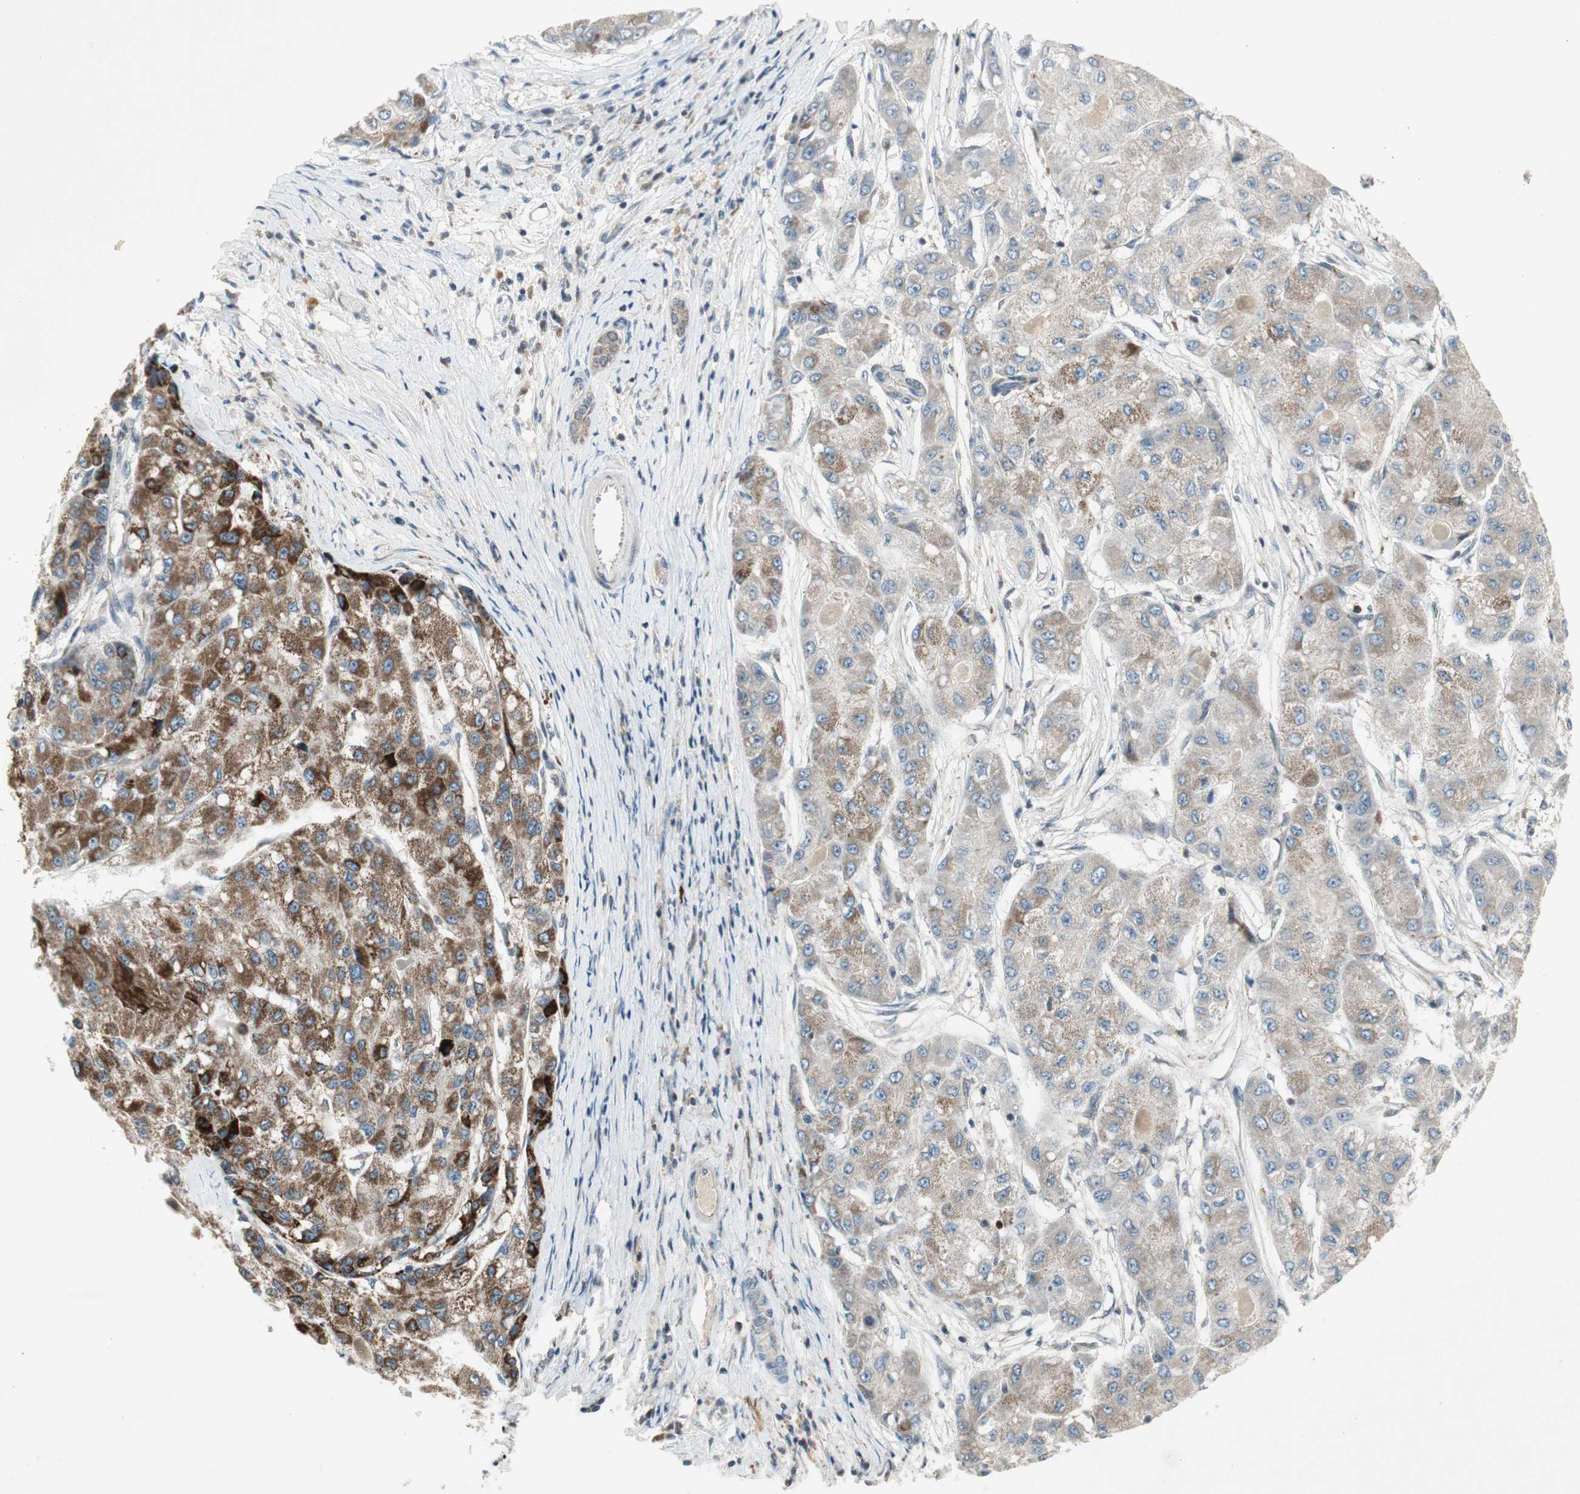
{"staining": {"intensity": "strong", "quantity": "25%-75%", "location": "cytoplasmic/membranous"}, "tissue": "liver cancer", "cell_type": "Tumor cells", "image_type": "cancer", "snomed": [{"axis": "morphology", "description": "Carcinoma, Hepatocellular, NOS"}, {"axis": "topography", "description": "Liver"}], "caption": "Human liver cancer (hepatocellular carcinoma) stained with a protein marker displays strong staining in tumor cells.", "gene": "USP2", "patient": {"sex": "male", "age": 80}}